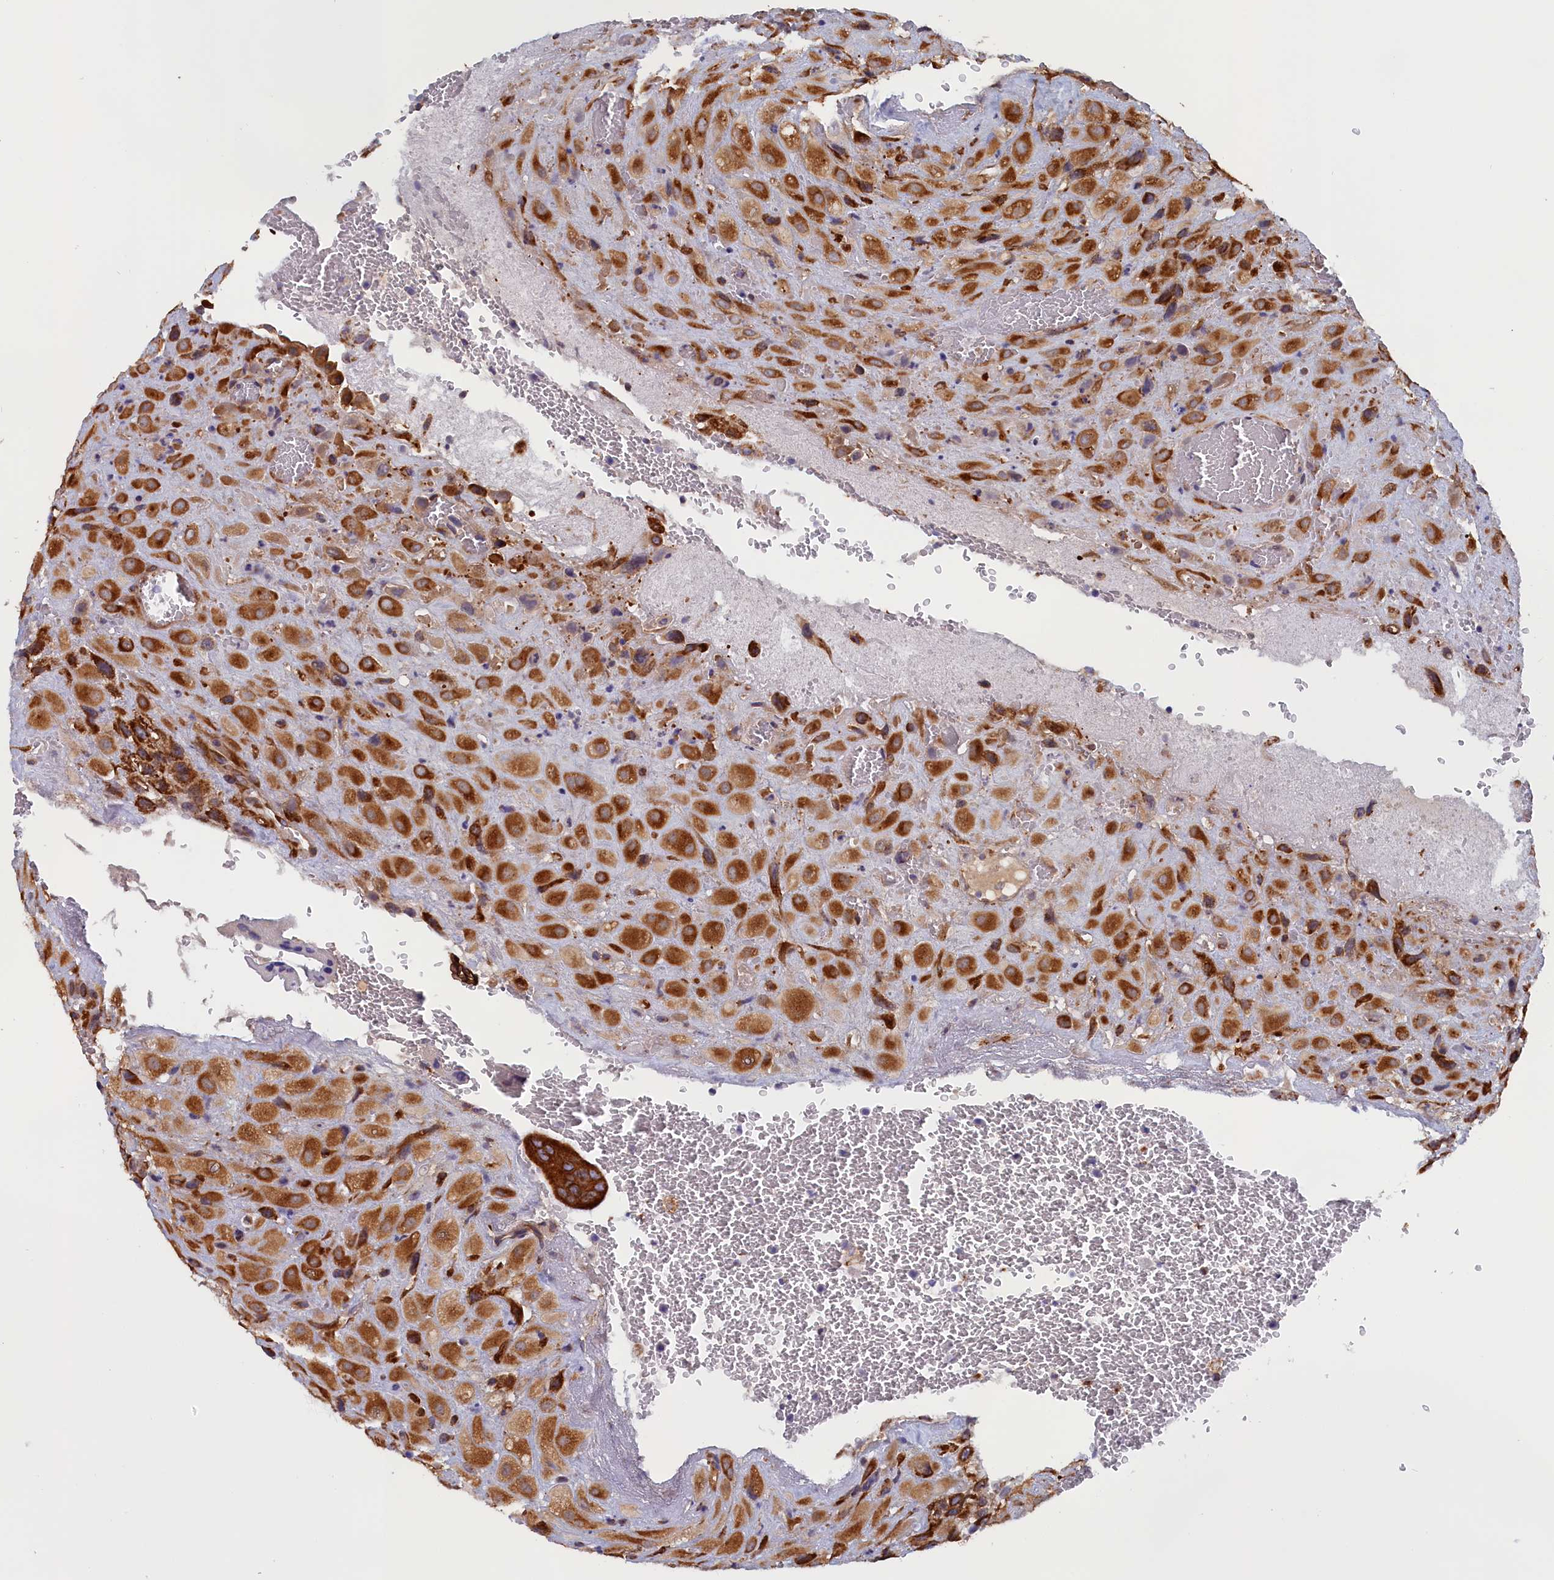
{"staining": {"intensity": "strong", "quantity": ">75%", "location": "cytoplasmic/membranous"}, "tissue": "placenta", "cell_type": "Decidual cells", "image_type": "normal", "snomed": [{"axis": "morphology", "description": "Normal tissue, NOS"}, {"axis": "topography", "description": "Placenta"}], "caption": "Human placenta stained with a brown dye reveals strong cytoplasmic/membranous positive positivity in about >75% of decidual cells.", "gene": "CCDC68", "patient": {"sex": "female", "age": 35}}